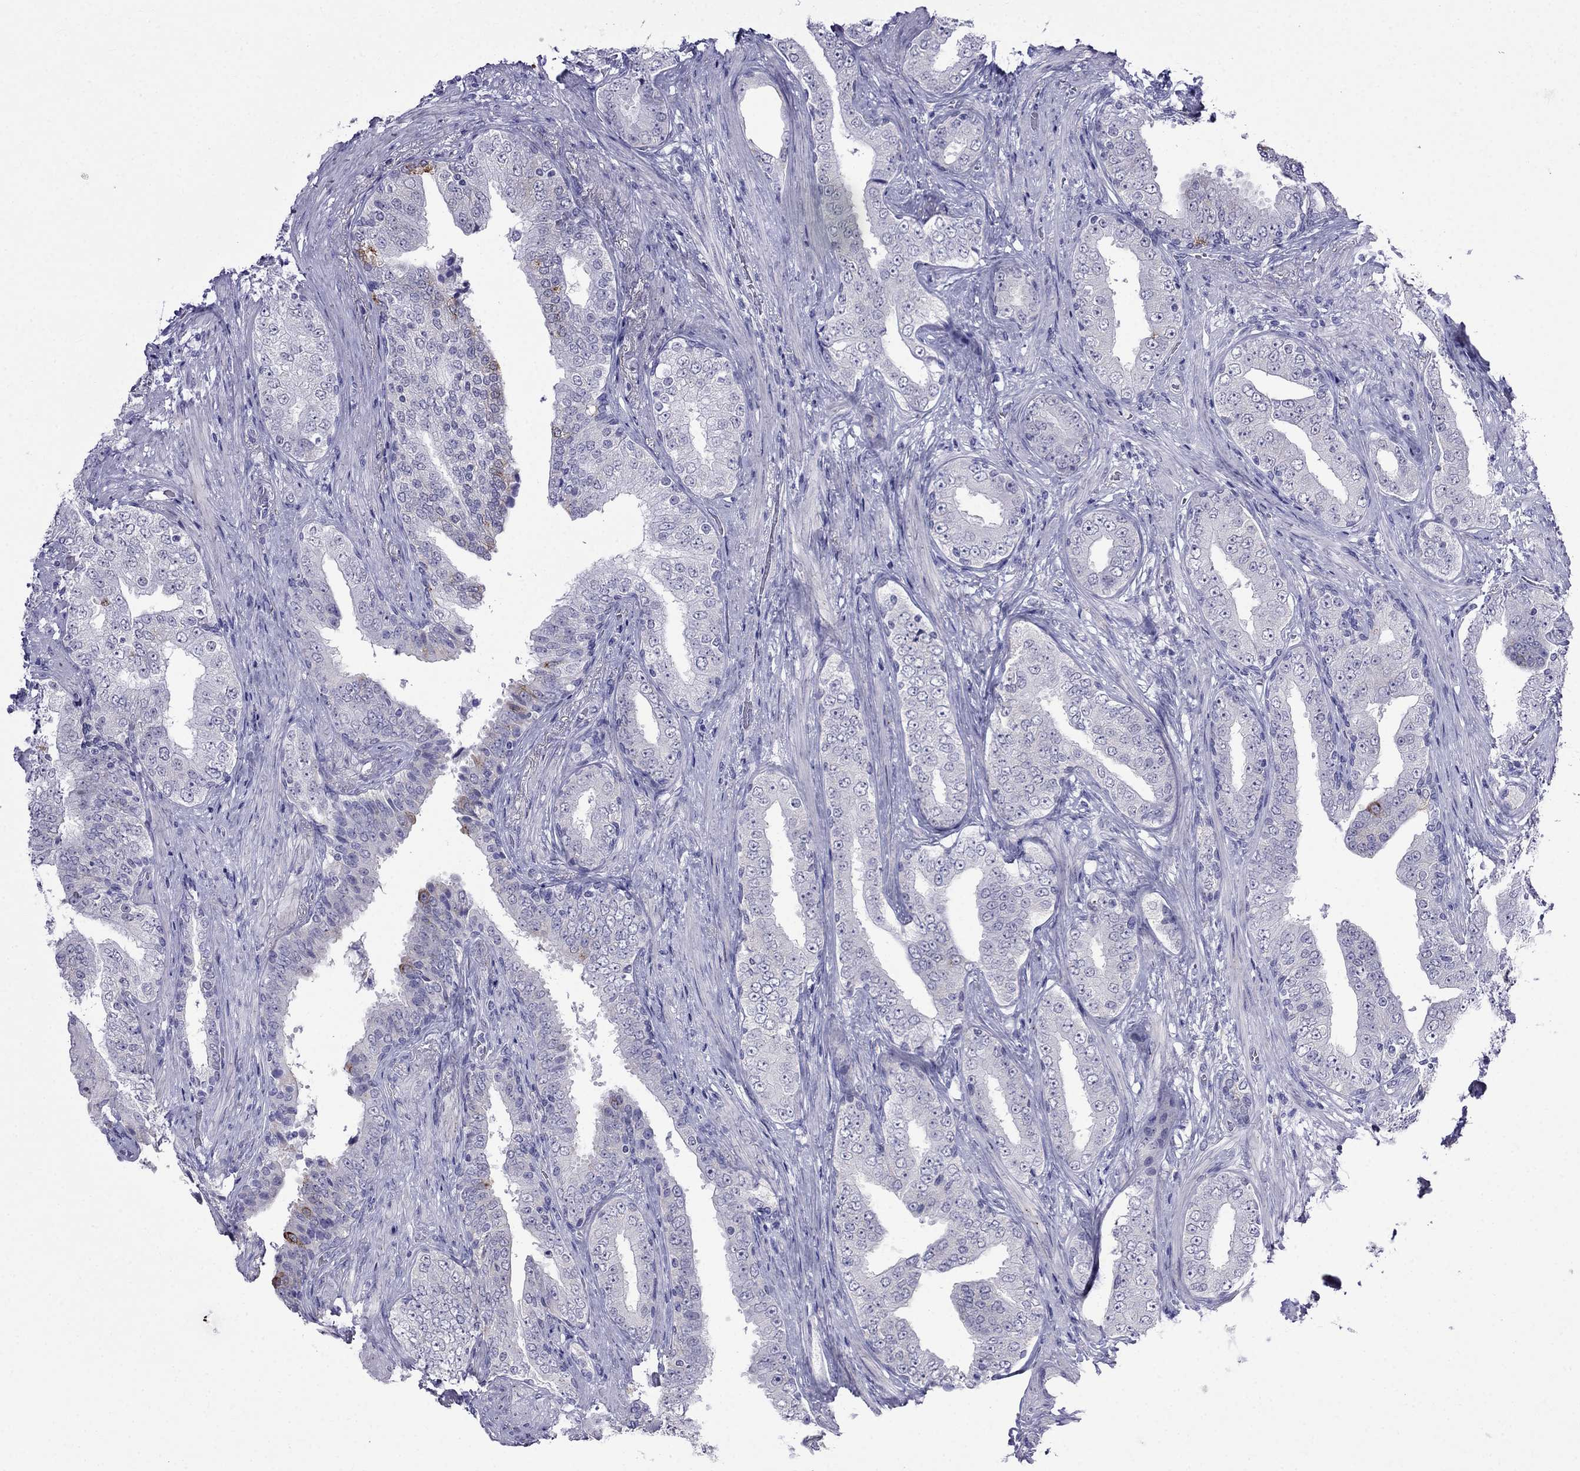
{"staining": {"intensity": "negative", "quantity": "none", "location": "none"}, "tissue": "prostate cancer", "cell_type": "Tumor cells", "image_type": "cancer", "snomed": [{"axis": "morphology", "description": "Adenocarcinoma, Low grade"}, {"axis": "topography", "description": "Prostate and seminal vesicle, NOS"}], "caption": "Prostate cancer stained for a protein using immunohistochemistry (IHC) displays no staining tumor cells.", "gene": "MGP", "patient": {"sex": "male", "age": 61}}